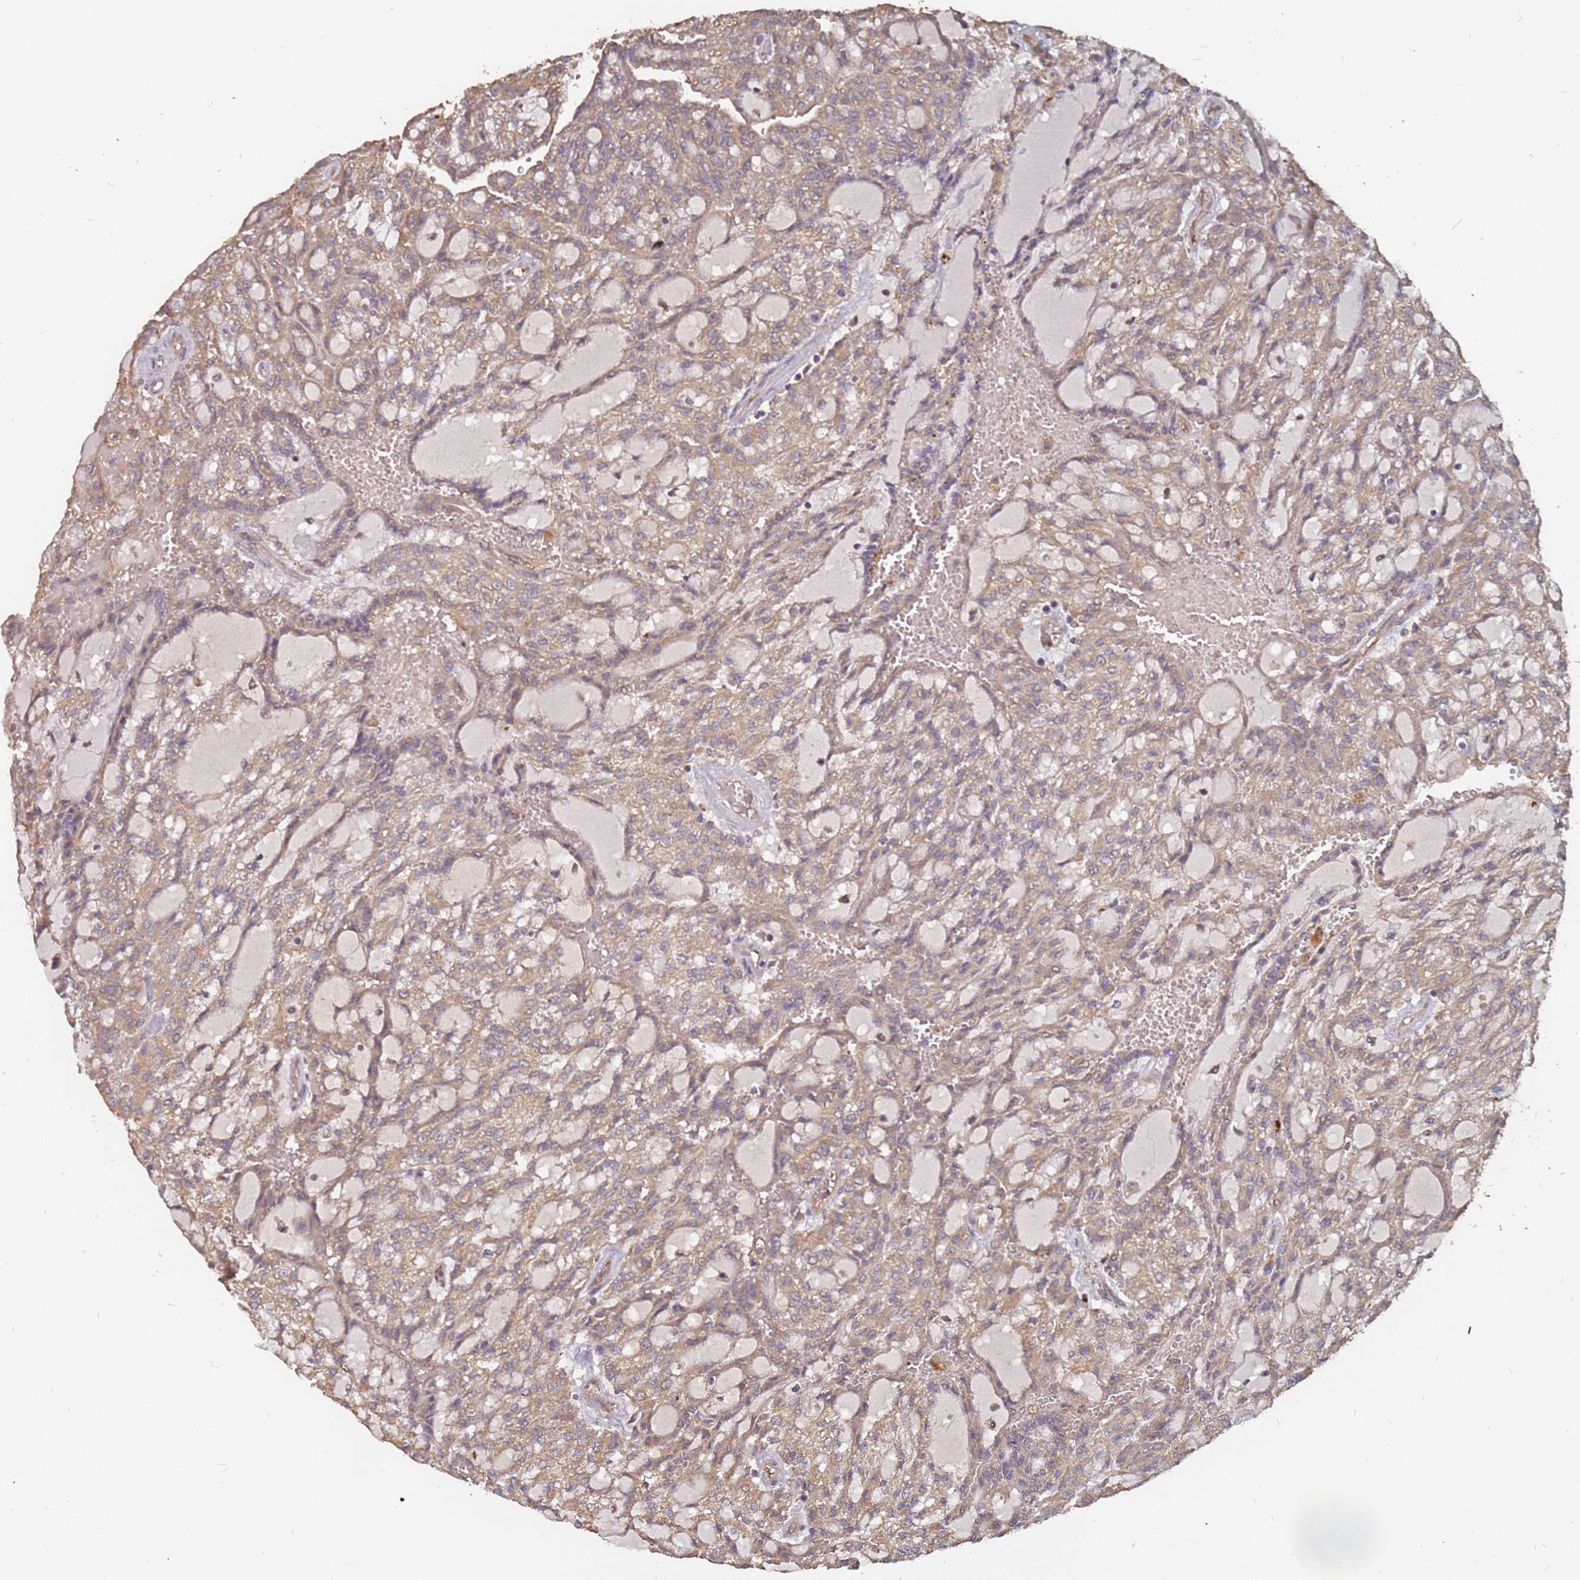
{"staining": {"intensity": "moderate", "quantity": ">75%", "location": "cytoplasmic/membranous"}, "tissue": "renal cancer", "cell_type": "Tumor cells", "image_type": "cancer", "snomed": [{"axis": "morphology", "description": "Adenocarcinoma, NOS"}, {"axis": "topography", "description": "Kidney"}], "caption": "Protein staining exhibits moderate cytoplasmic/membranous positivity in approximately >75% of tumor cells in renal adenocarcinoma.", "gene": "ATG5", "patient": {"sex": "male", "age": 63}}